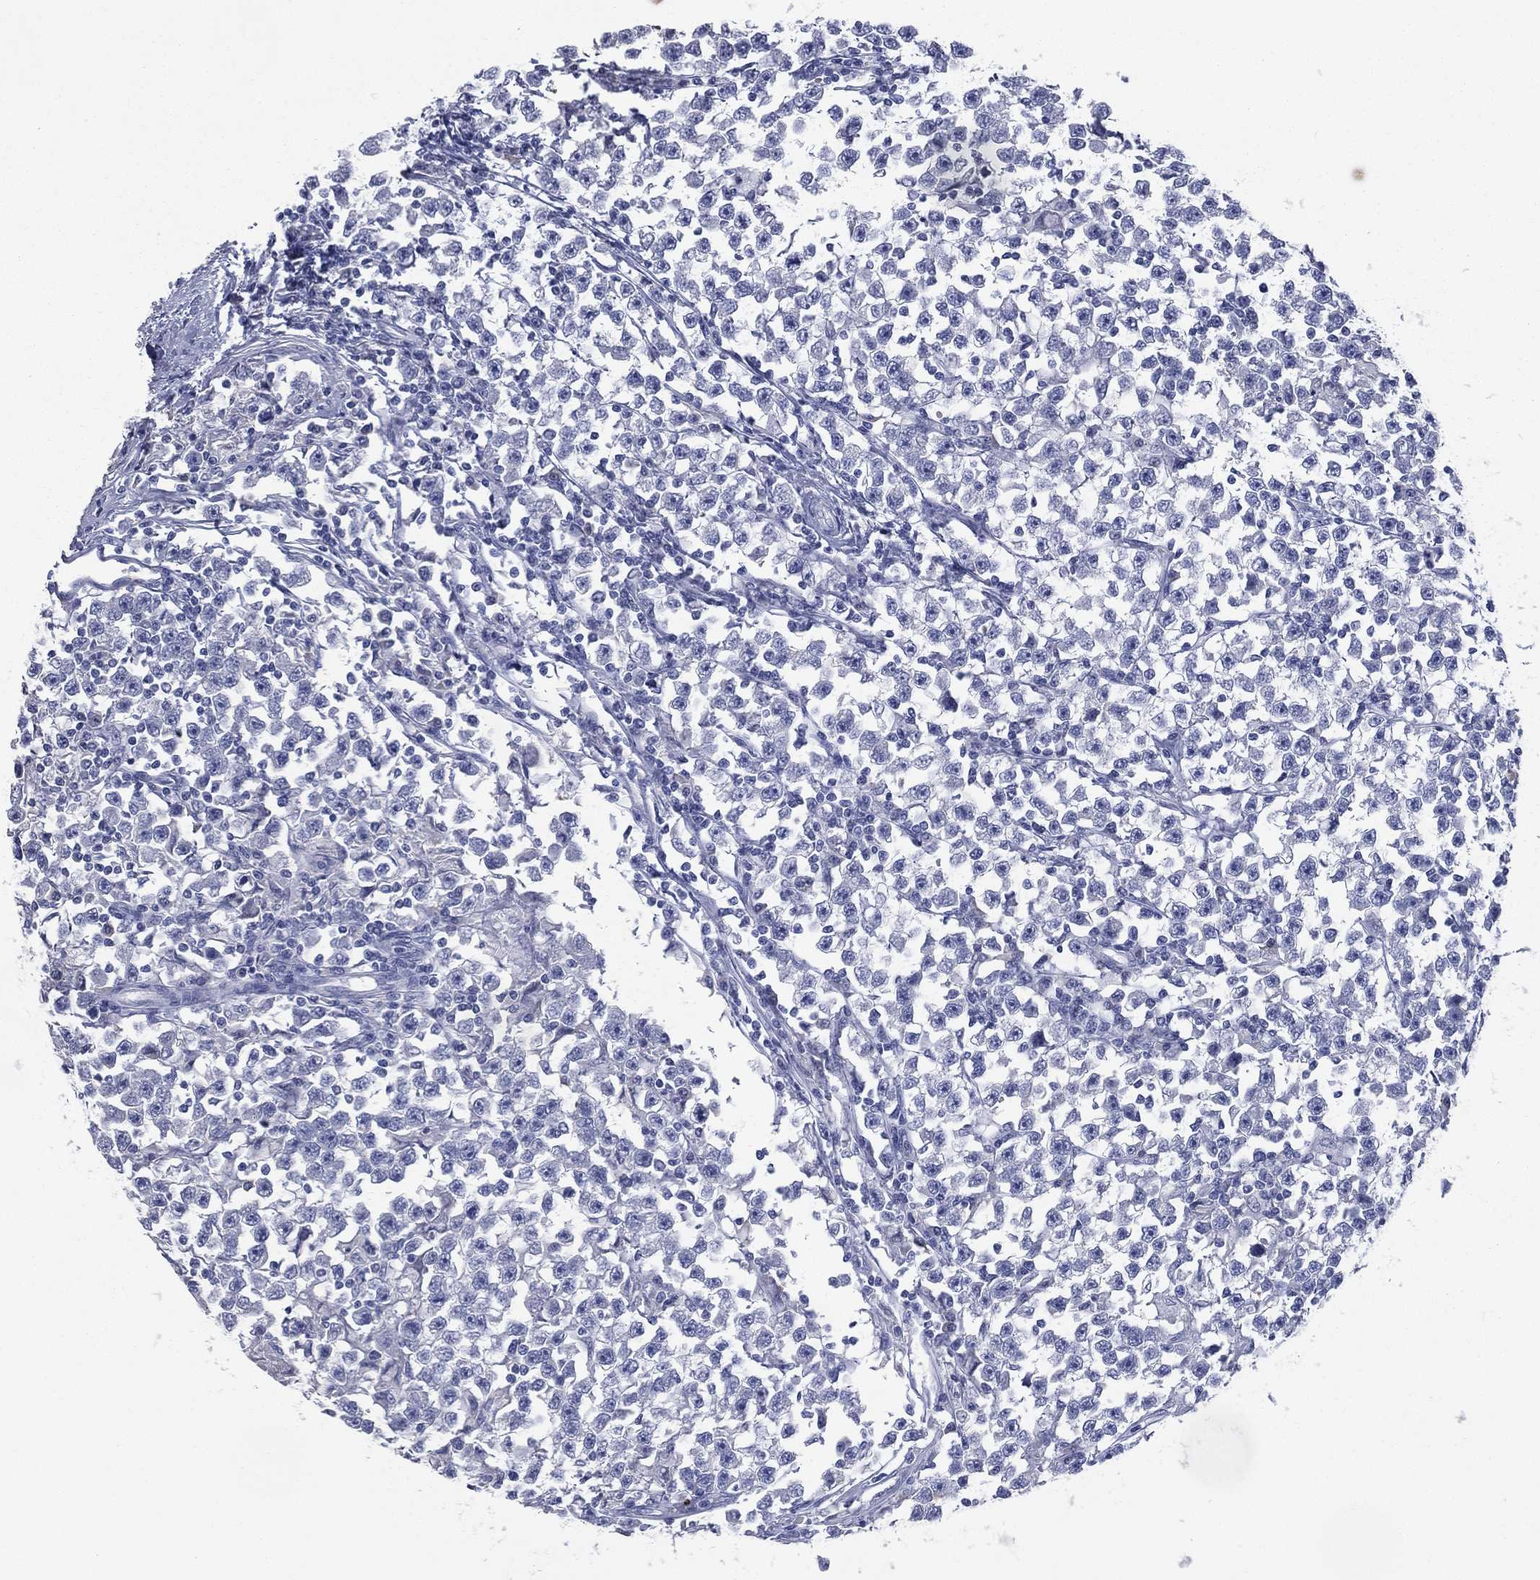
{"staining": {"intensity": "negative", "quantity": "none", "location": "none"}, "tissue": "testis cancer", "cell_type": "Tumor cells", "image_type": "cancer", "snomed": [{"axis": "morphology", "description": "Seminoma, NOS"}, {"axis": "topography", "description": "Testis"}], "caption": "This is a histopathology image of immunohistochemistry (IHC) staining of testis cancer, which shows no expression in tumor cells.", "gene": "KRT7", "patient": {"sex": "male", "age": 33}}